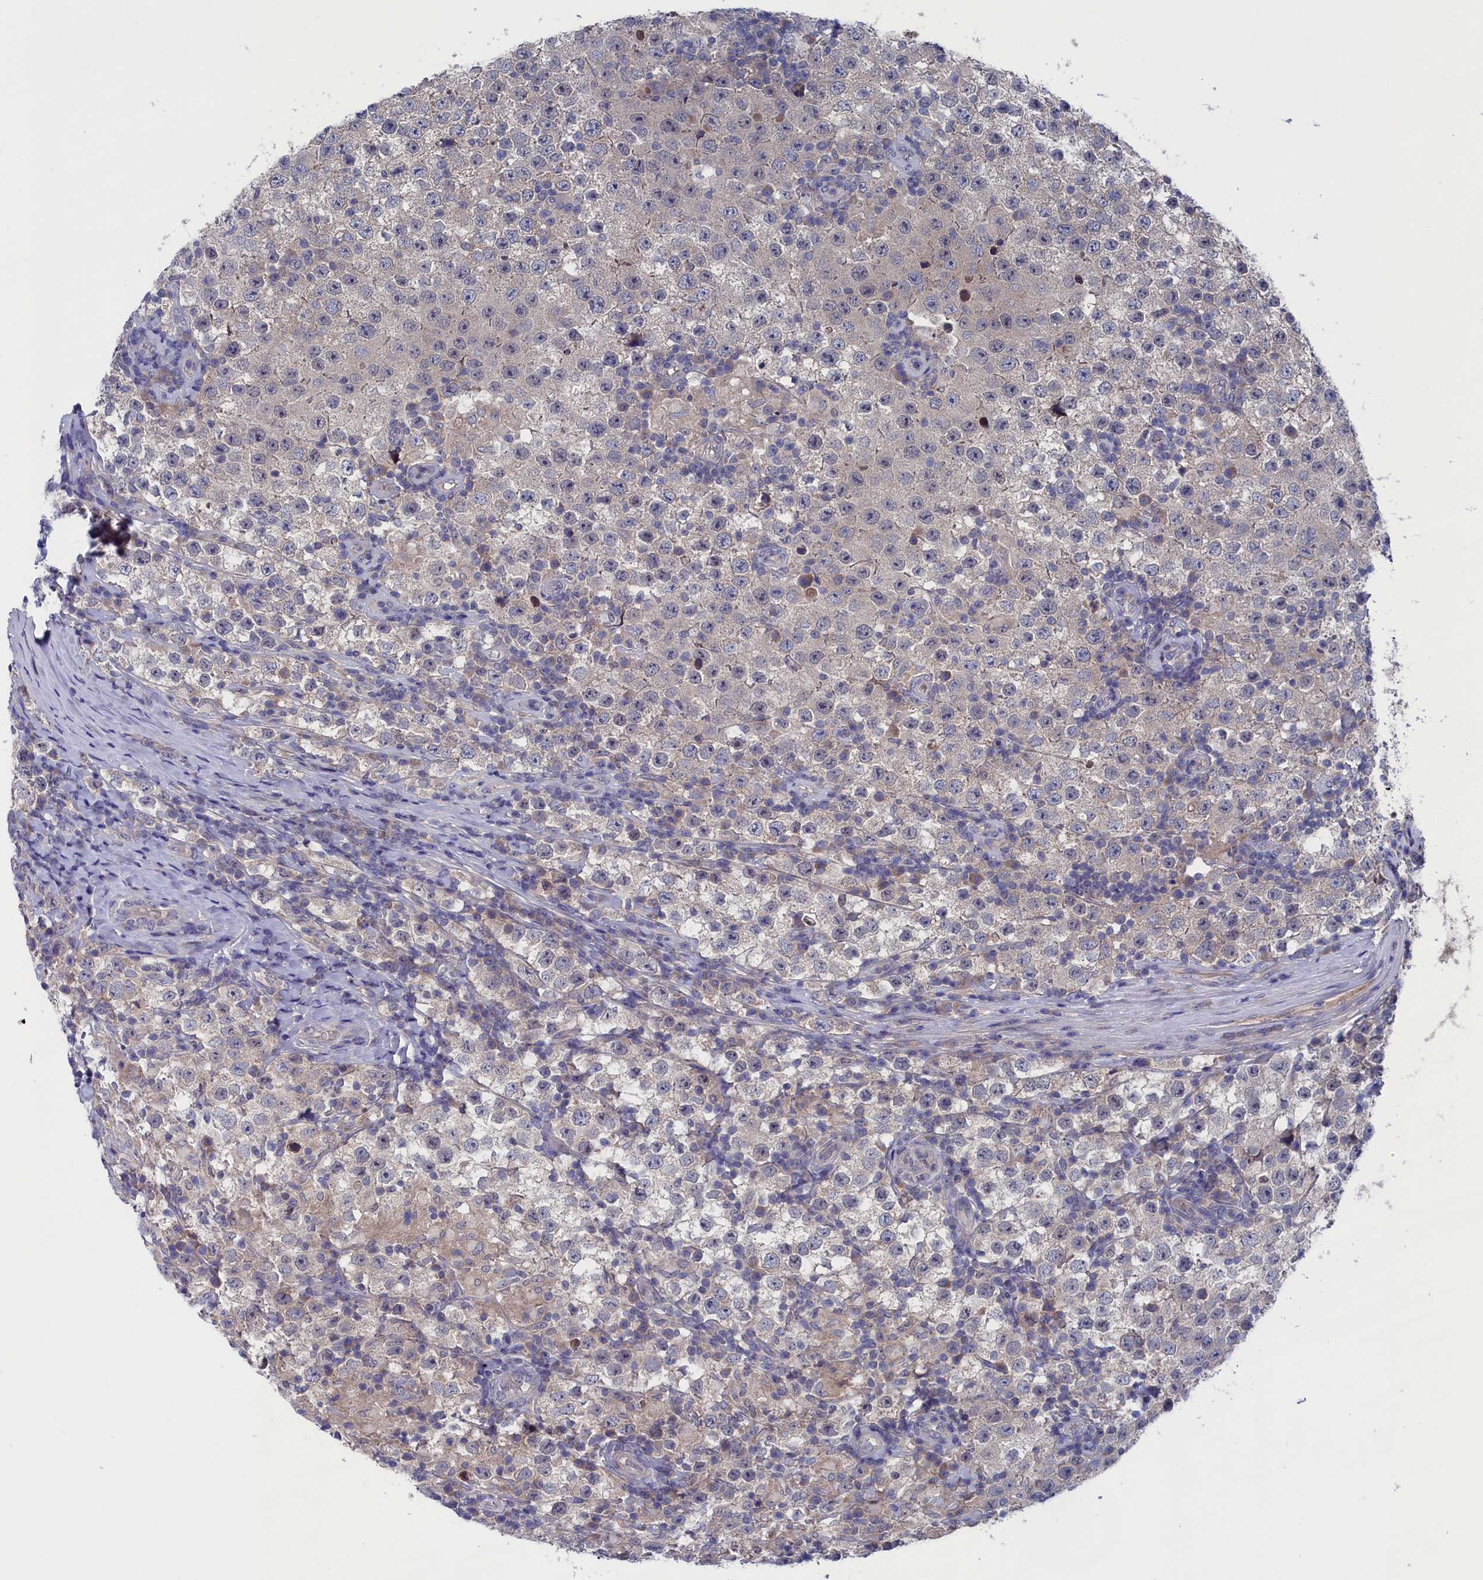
{"staining": {"intensity": "negative", "quantity": "none", "location": "none"}, "tissue": "testis cancer", "cell_type": "Tumor cells", "image_type": "cancer", "snomed": [{"axis": "morphology", "description": "Normal tissue, NOS"}, {"axis": "morphology", "description": "Urothelial carcinoma, High grade"}, {"axis": "morphology", "description": "Seminoma, NOS"}, {"axis": "morphology", "description": "Carcinoma, Embryonal, NOS"}, {"axis": "topography", "description": "Urinary bladder"}, {"axis": "topography", "description": "Testis"}], "caption": "Tumor cells show no significant protein positivity in testis cancer. (Immunohistochemistry, brightfield microscopy, high magnification).", "gene": "SPATA13", "patient": {"sex": "male", "age": 41}}